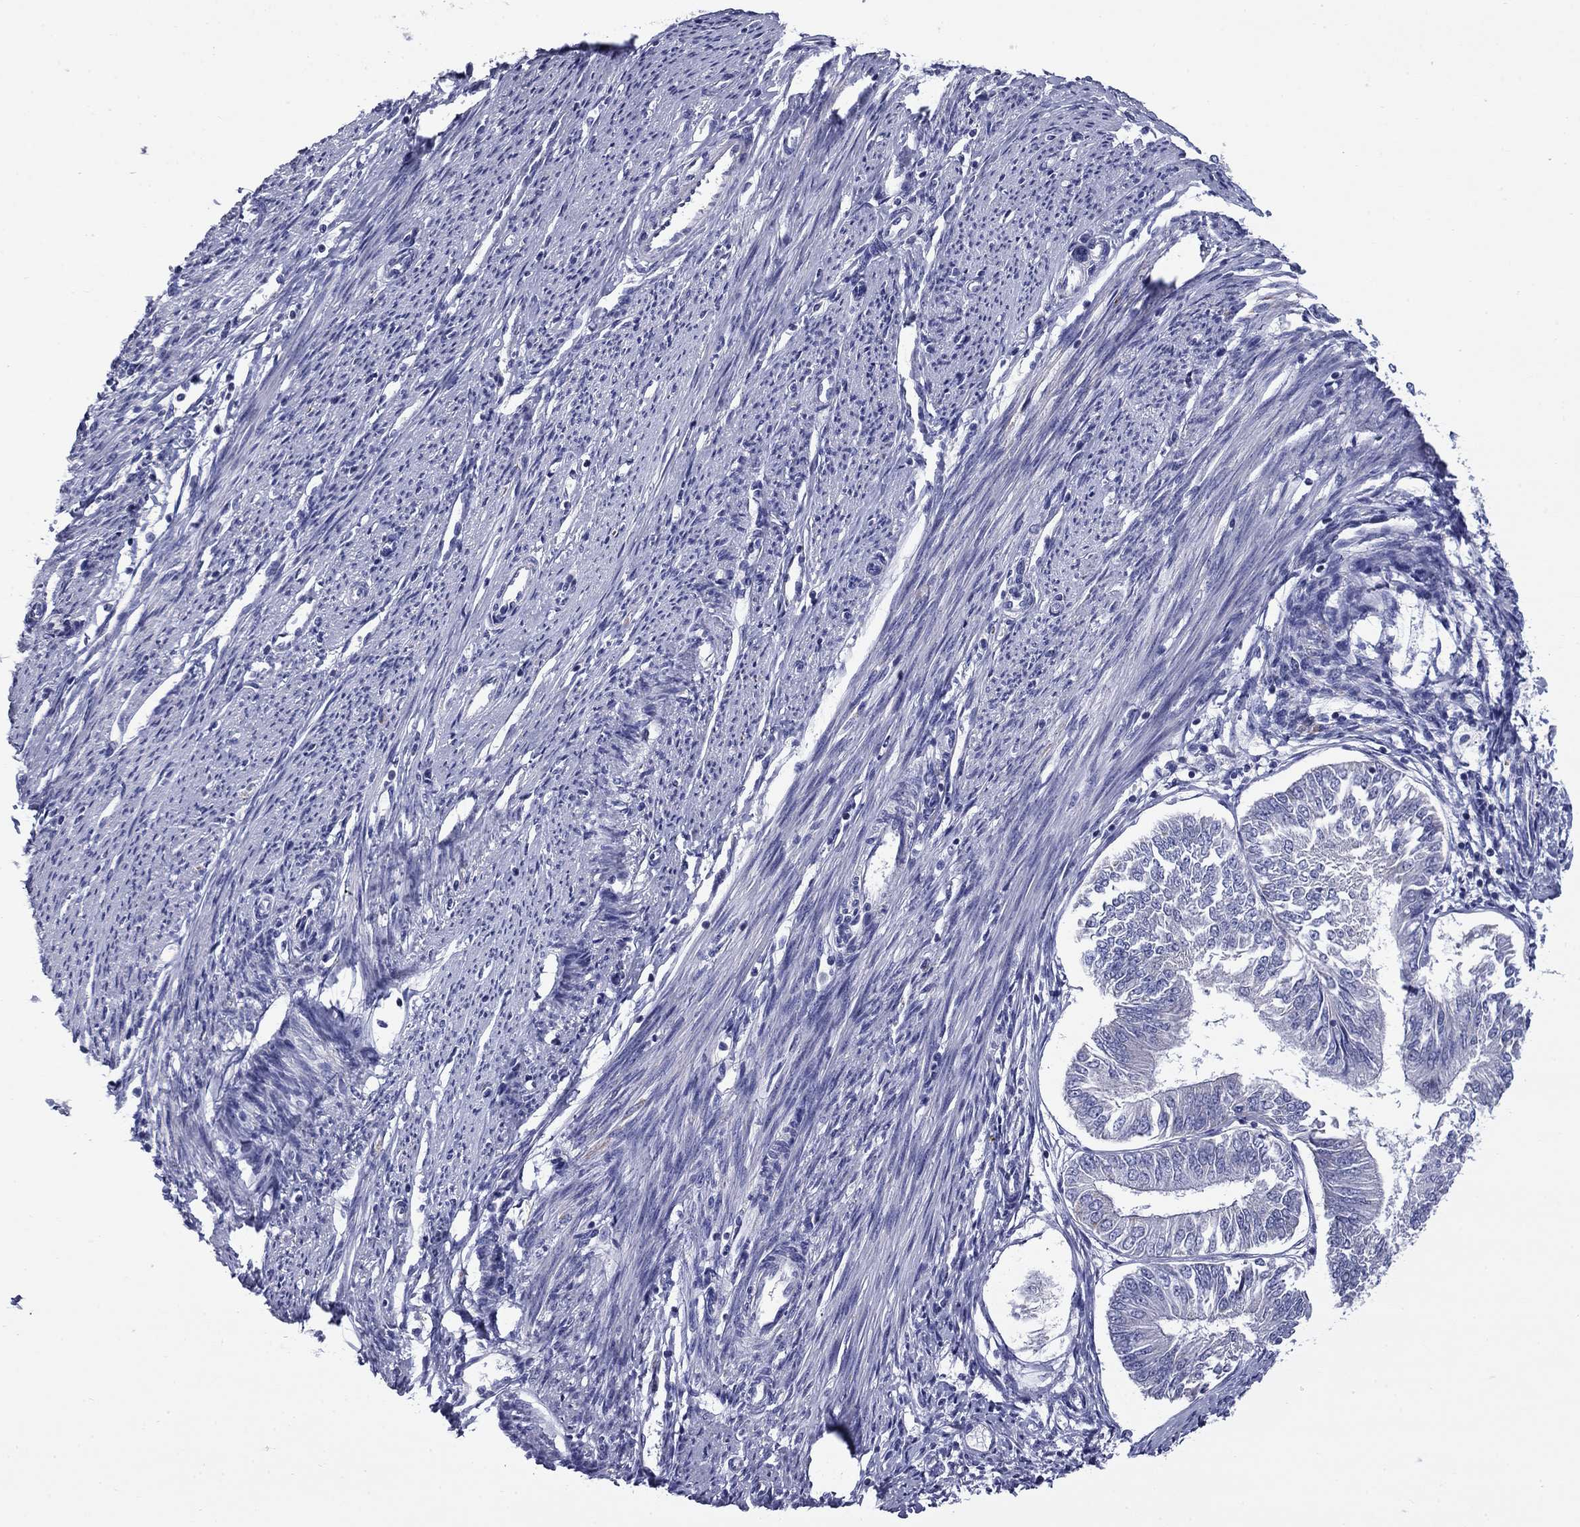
{"staining": {"intensity": "negative", "quantity": "none", "location": "none"}, "tissue": "endometrial cancer", "cell_type": "Tumor cells", "image_type": "cancer", "snomed": [{"axis": "morphology", "description": "Adenocarcinoma, NOS"}, {"axis": "topography", "description": "Endometrium"}], "caption": "Image shows no significant protein staining in tumor cells of endometrial cancer (adenocarcinoma).", "gene": "ACADSB", "patient": {"sex": "female", "age": 58}}